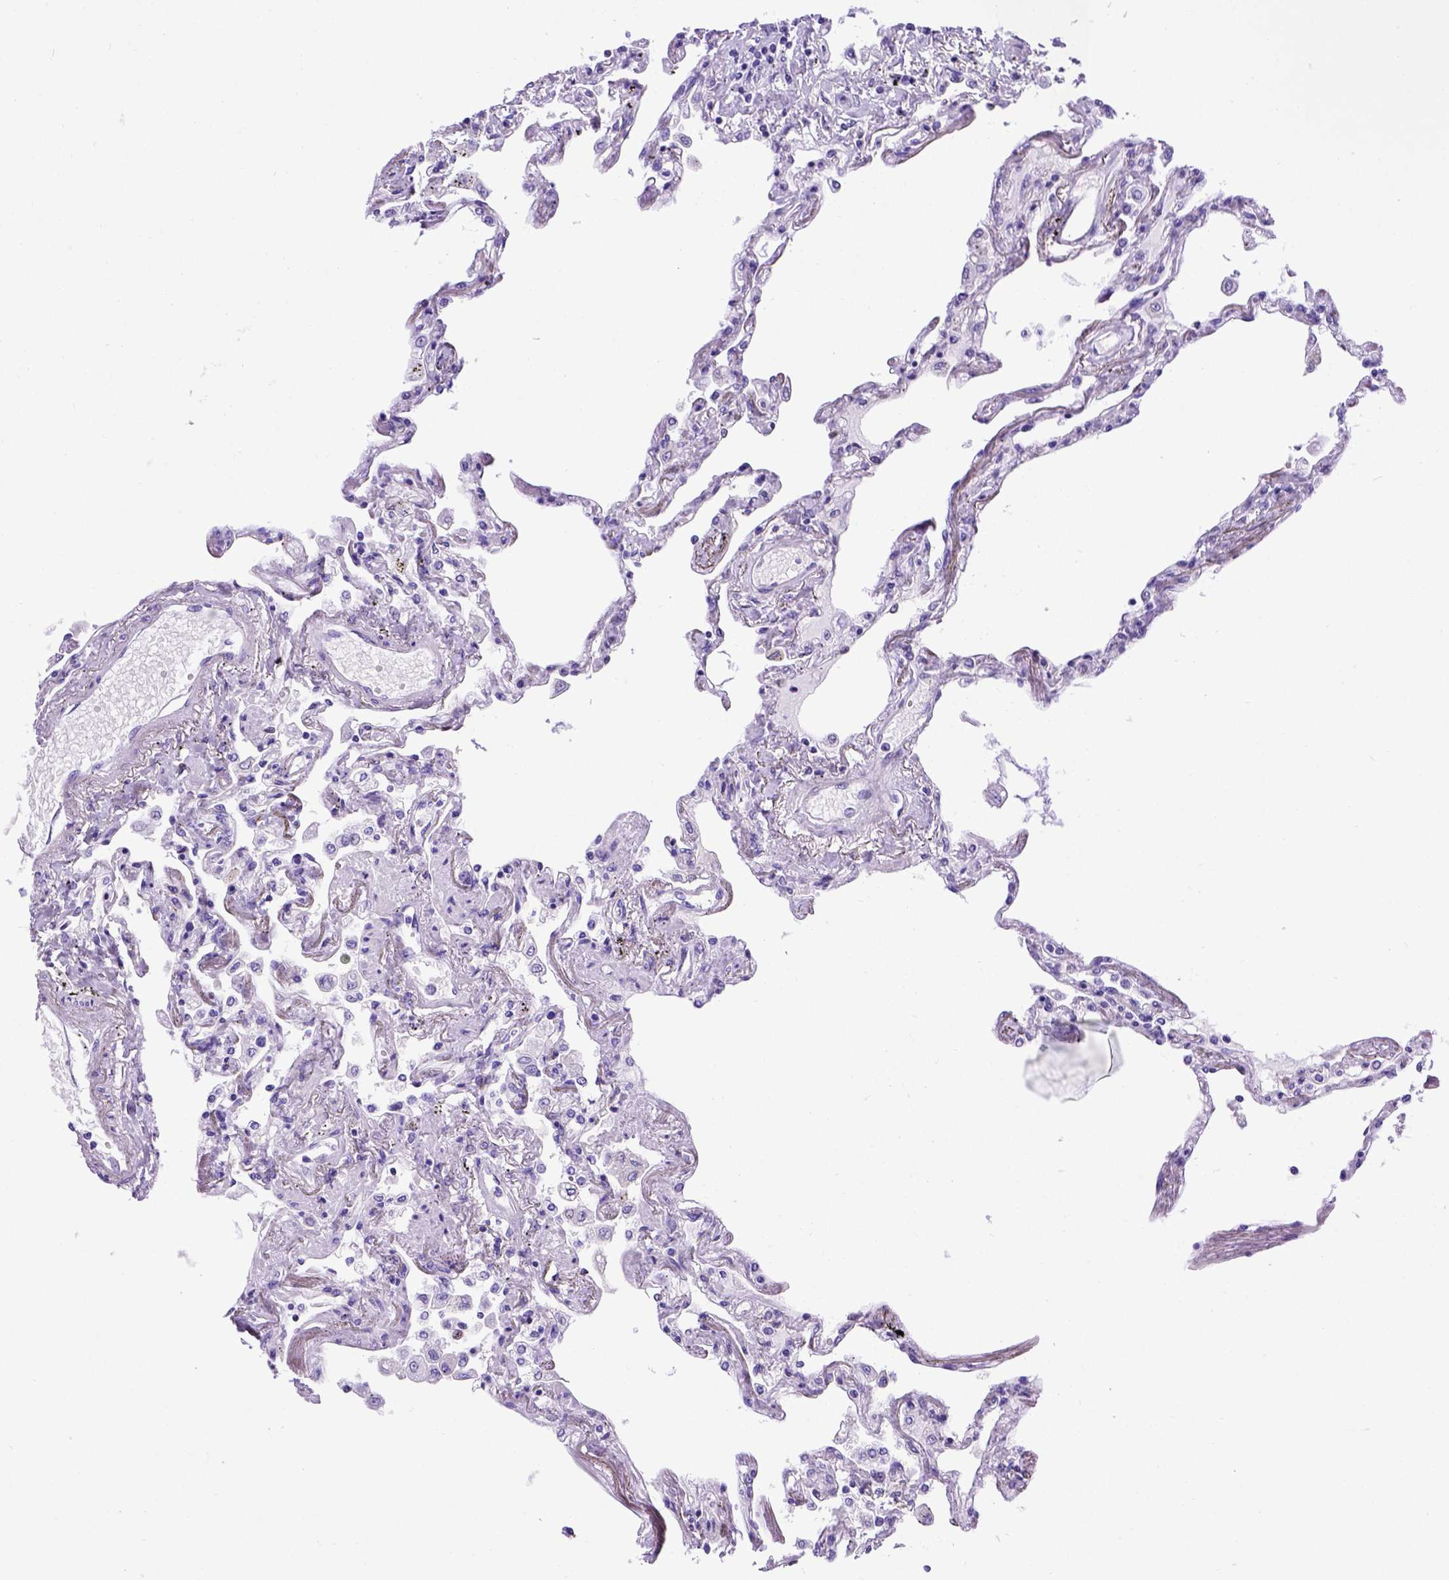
{"staining": {"intensity": "negative", "quantity": "none", "location": "none"}, "tissue": "lung", "cell_type": "Alveolar cells", "image_type": "normal", "snomed": [{"axis": "morphology", "description": "Normal tissue, NOS"}, {"axis": "morphology", "description": "Adenocarcinoma, NOS"}, {"axis": "topography", "description": "Cartilage tissue"}, {"axis": "topography", "description": "Lung"}], "caption": "This is a micrograph of IHC staining of normal lung, which shows no positivity in alveolar cells.", "gene": "ADAM12", "patient": {"sex": "female", "age": 67}}